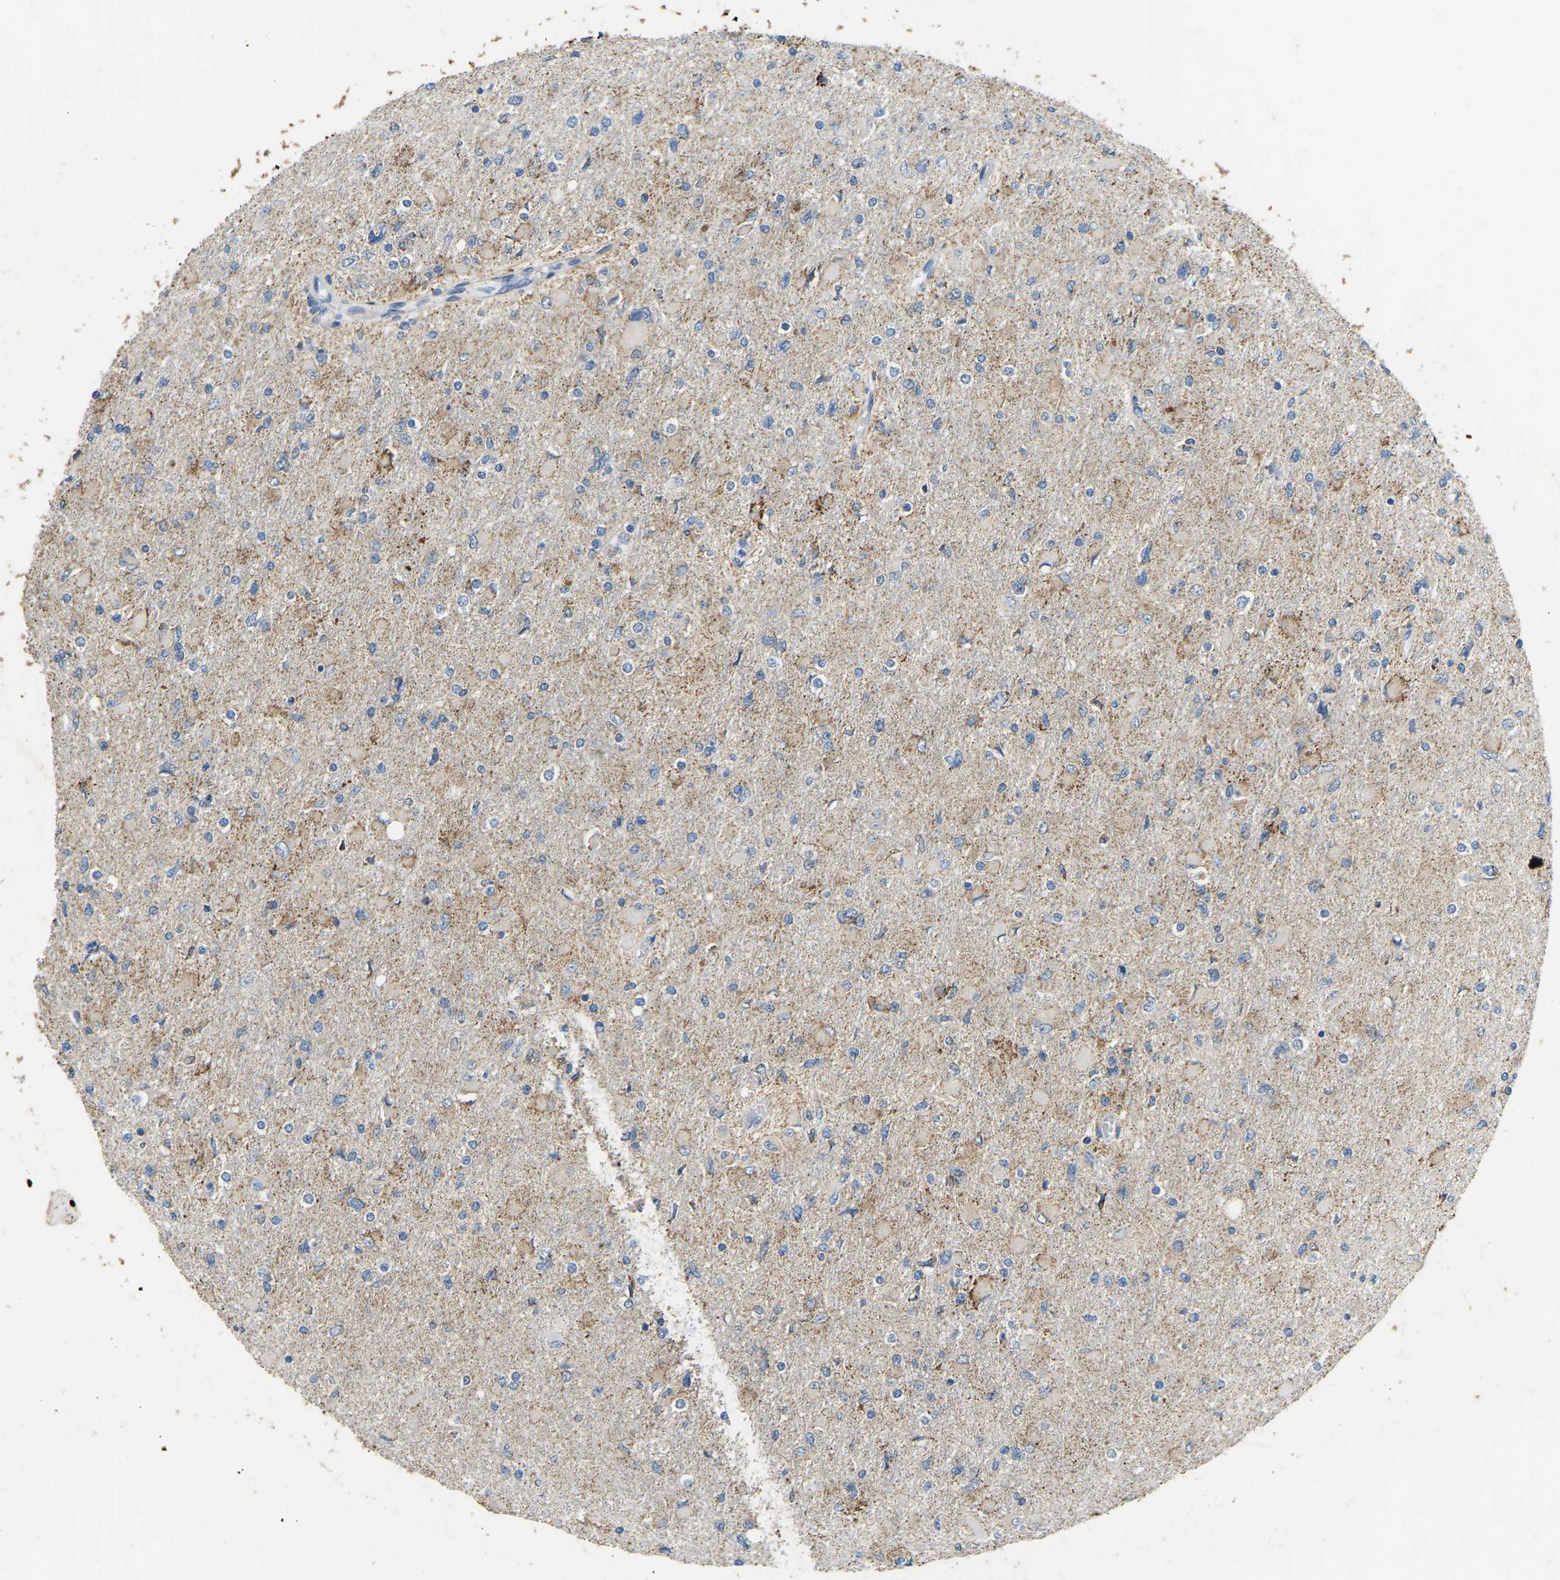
{"staining": {"intensity": "weak", "quantity": "25%-75%", "location": "cytoplasmic/membranous"}, "tissue": "glioma", "cell_type": "Tumor cells", "image_type": "cancer", "snomed": [{"axis": "morphology", "description": "Glioma, malignant, High grade"}, {"axis": "topography", "description": "Cerebral cortex"}], "caption": "Immunohistochemical staining of glioma demonstrates low levels of weak cytoplasmic/membranous positivity in about 25%-75% of tumor cells.", "gene": "ZNF200", "patient": {"sex": "female", "age": 36}}